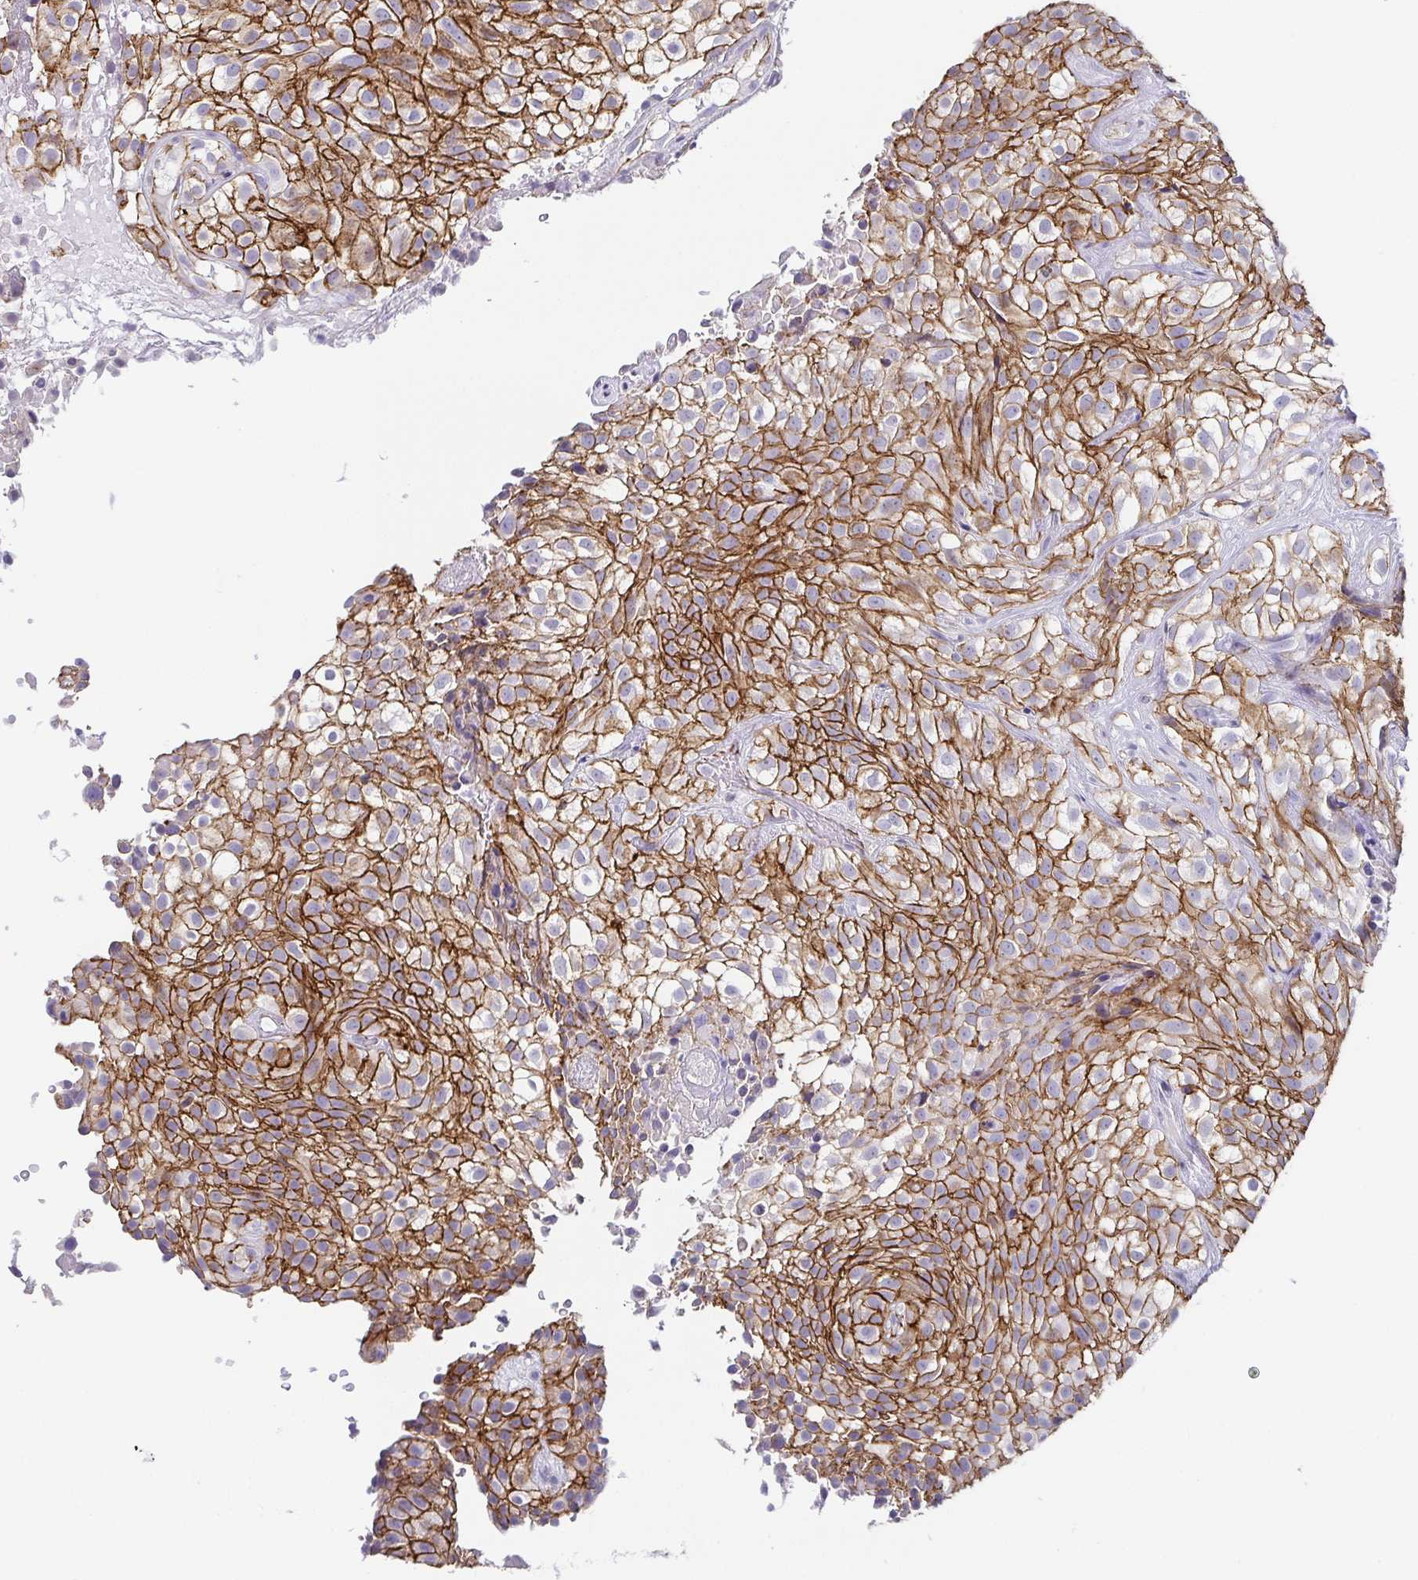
{"staining": {"intensity": "moderate", "quantity": ">75%", "location": "cytoplasmic/membranous"}, "tissue": "urothelial cancer", "cell_type": "Tumor cells", "image_type": "cancer", "snomed": [{"axis": "morphology", "description": "Urothelial carcinoma, High grade"}, {"axis": "topography", "description": "Urinary bladder"}], "caption": "Immunohistochemical staining of urothelial carcinoma (high-grade) exhibits moderate cytoplasmic/membranous protein positivity in about >75% of tumor cells.", "gene": "PIWIL3", "patient": {"sex": "male", "age": 56}}